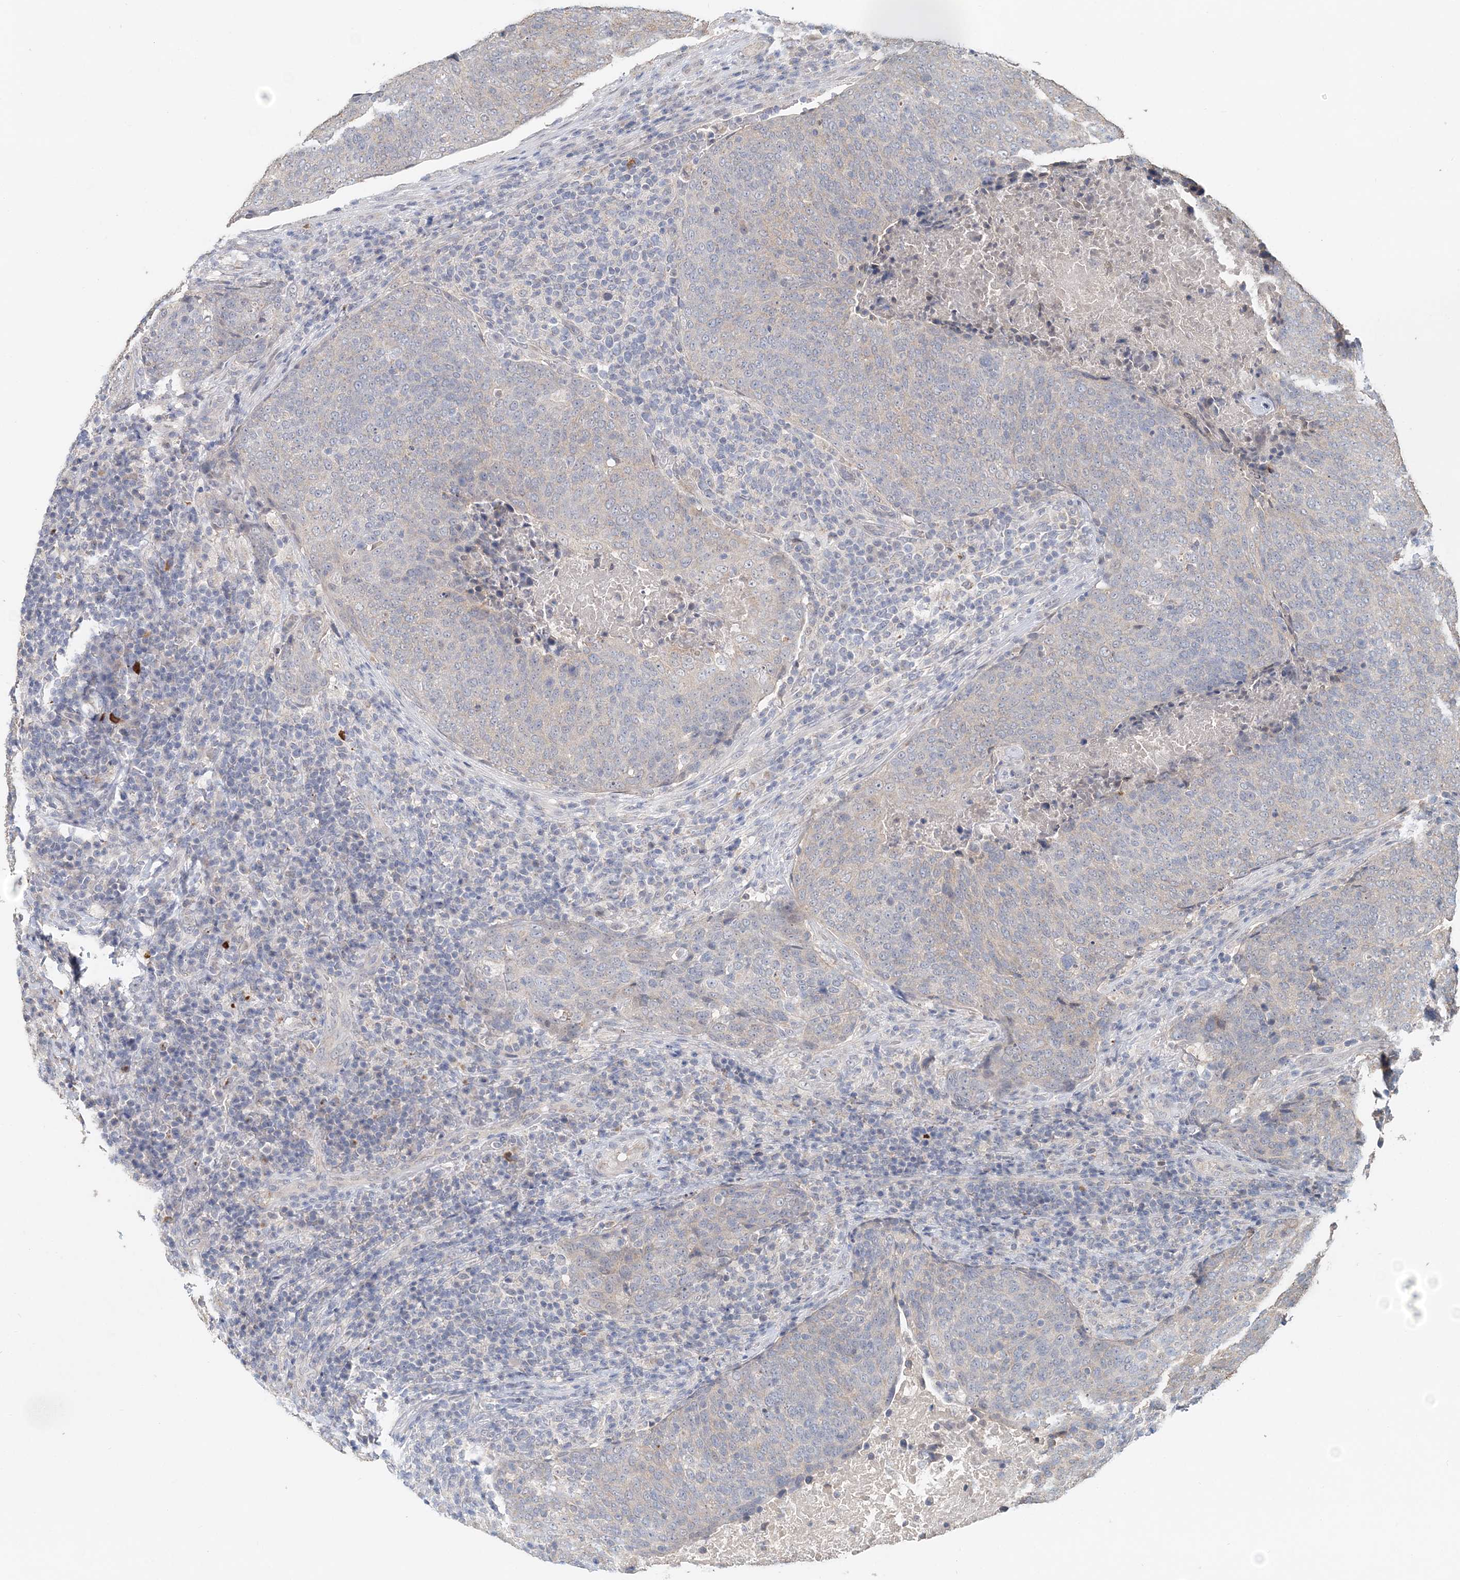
{"staining": {"intensity": "negative", "quantity": "none", "location": "none"}, "tissue": "head and neck cancer", "cell_type": "Tumor cells", "image_type": "cancer", "snomed": [{"axis": "morphology", "description": "Squamous cell carcinoma, NOS"}, {"axis": "morphology", "description": "Squamous cell carcinoma, metastatic, NOS"}, {"axis": "topography", "description": "Lymph node"}, {"axis": "topography", "description": "Head-Neck"}], "caption": "Immunohistochemical staining of human metastatic squamous cell carcinoma (head and neck) demonstrates no significant positivity in tumor cells.", "gene": "FBXO38", "patient": {"sex": "male", "age": 62}}